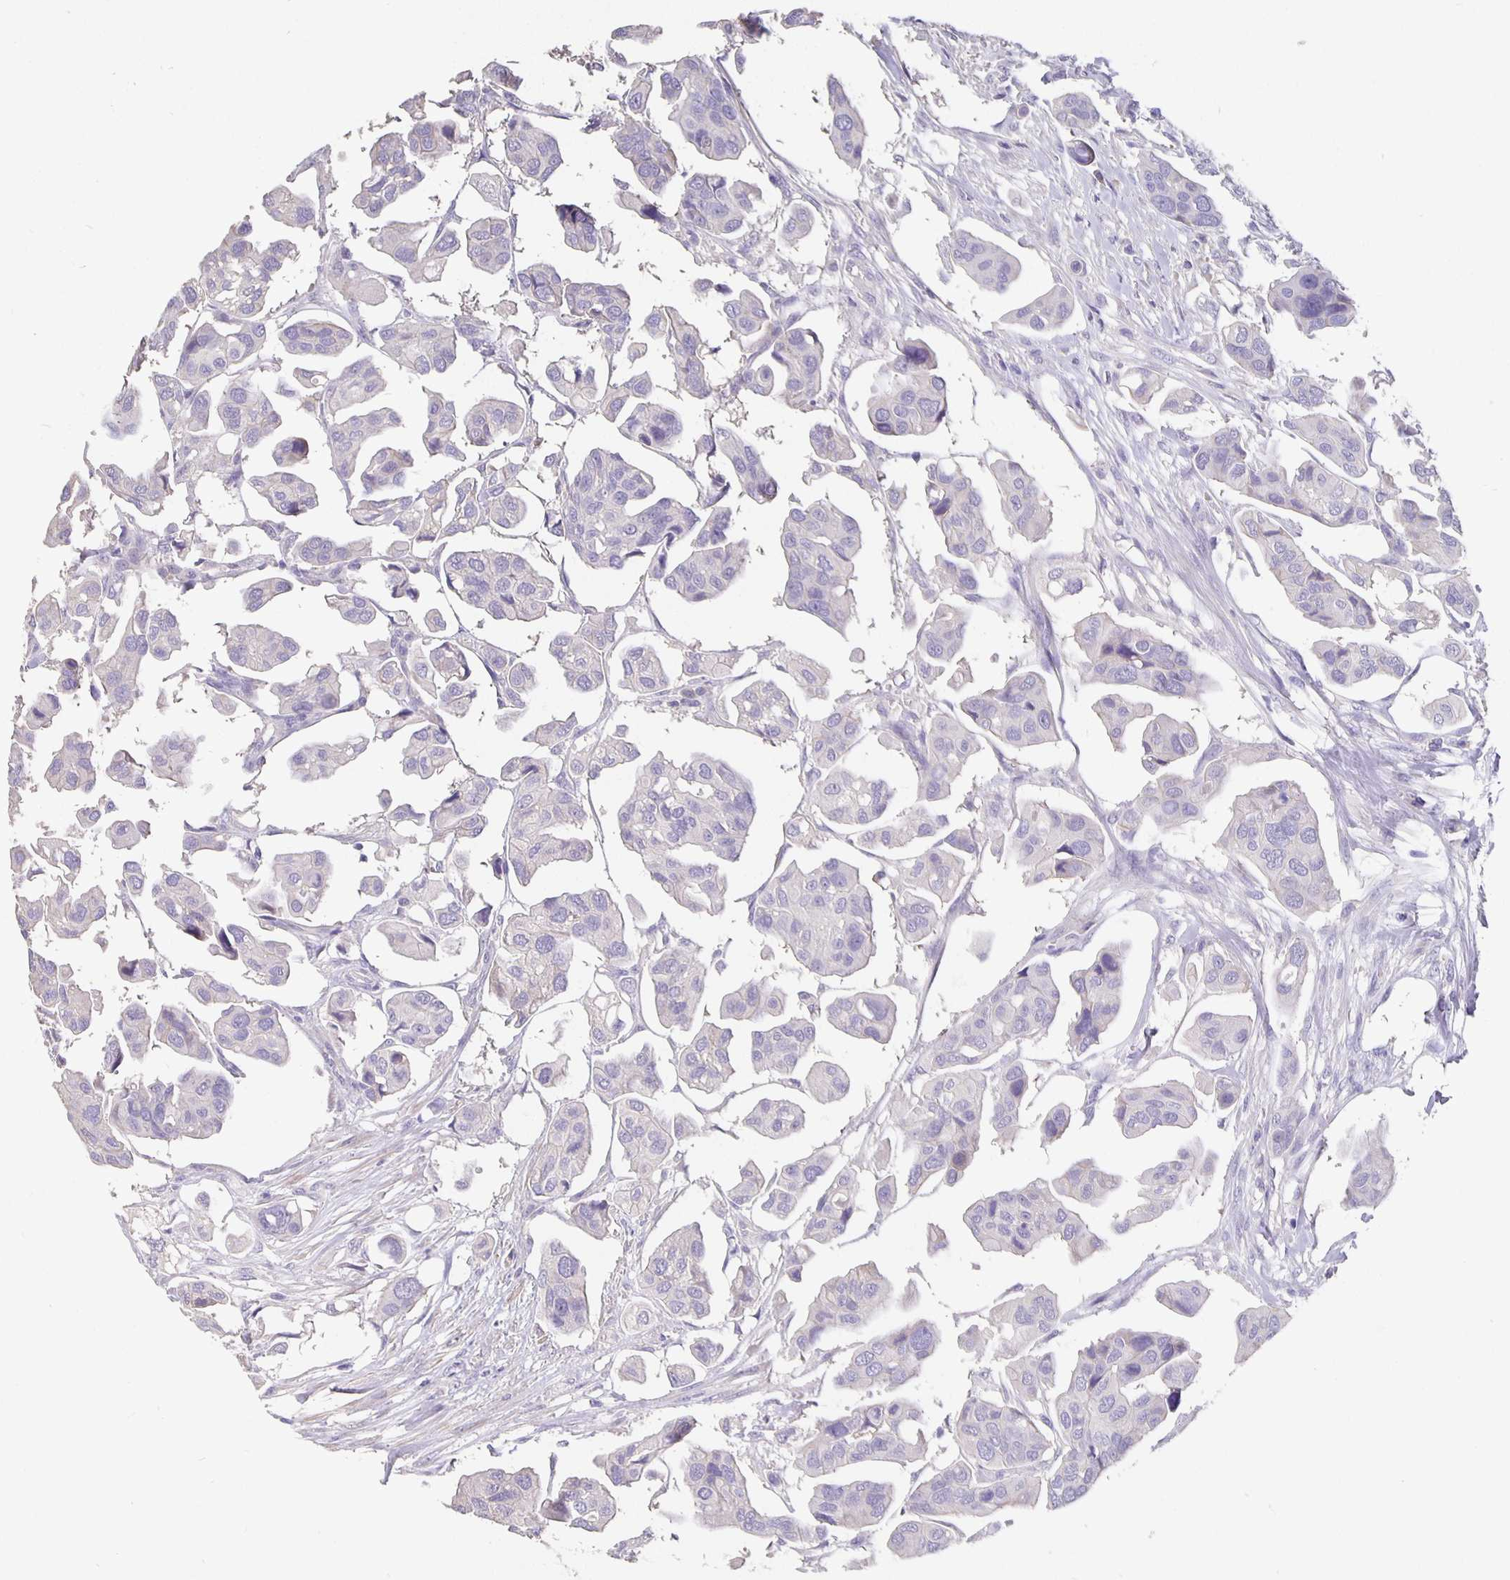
{"staining": {"intensity": "negative", "quantity": "none", "location": "none"}, "tissue": "renal cancer", "cell_type": "Tumor cells", "image_type": "cancer", "snomed": [{"axis": "morphology", "description": "Adenocarcinoma, NOS"}, {"axis": "topography", "description": "Urinary bladder"}], "caption": "Immunohistochemistry (IHC) micrograph of renal adenocarcinoma stained for a protein (brown), which demonstrates no positivity in tumor cells.", "gene": "CFAP74", "patient": {"sex": "male", "age": 61}}